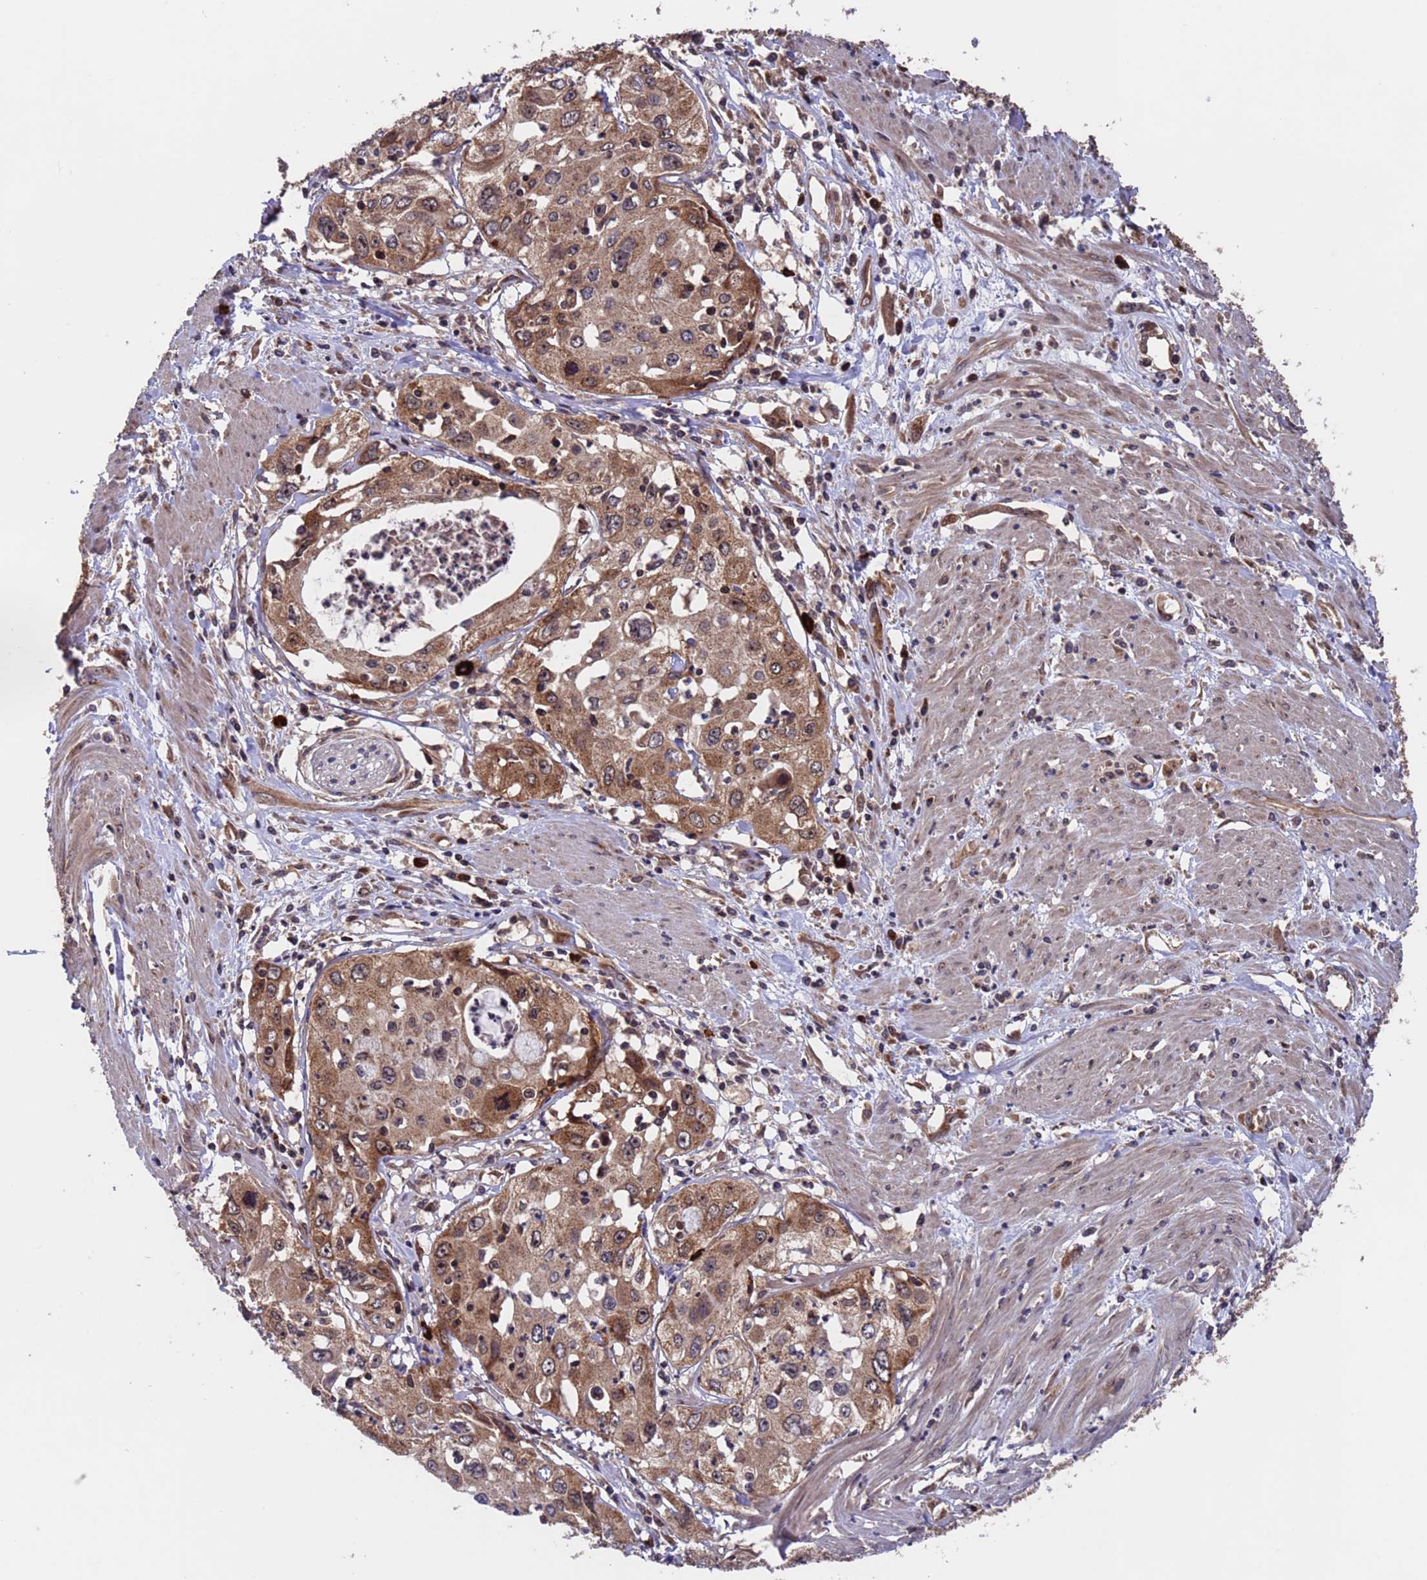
{"staining": {"intensity": "moderate", "quantity": ">75%", "location": "cytoplasmic/membranous"}, "tissue": "cervical cancer", "cell_type": "Tumor cells", "image_type": "cancer", "snomed": [{"axis": "morphology", "description": "Squamous cell carcinoma, NOS"}, {"axis": "topography", "description": "Cervix"}], "caption": "Tumor cells demonstrate medium levels of moderate cytoplasmic/membranous expression in about >75% of cells in human cervical cancer.", "gene": "TSR3", "patient": {"sex": "female", "age": 31}}